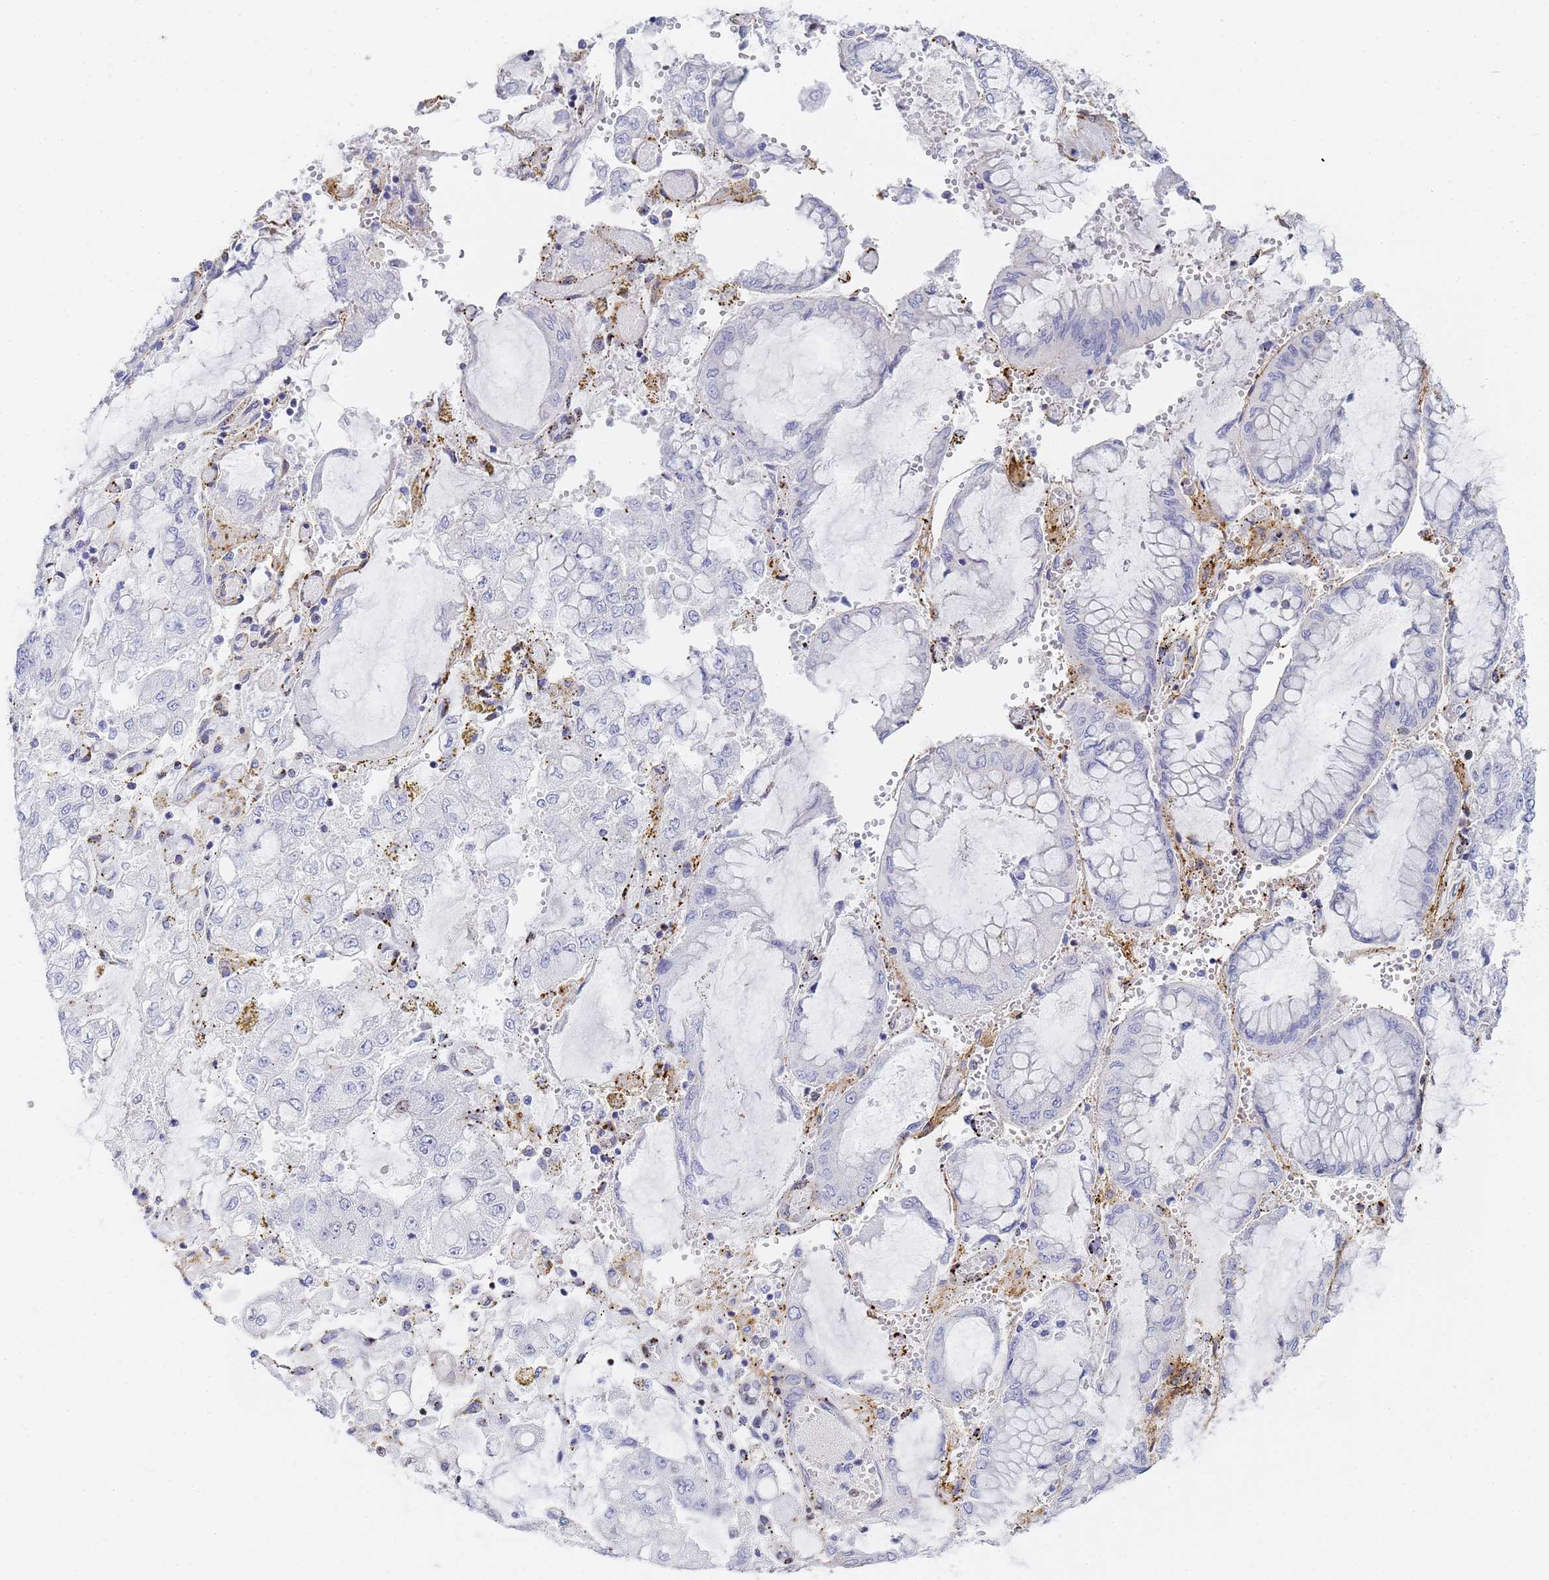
{"staining": {"intensity": "weak", "quantity": "<25%", "location": "nuclear"}, "tissue": "stomach cancer", "cell_type": "Tumor cells", "image_type": "cancer", "snomed": [{"axis": "morphology", "description": "Adenocarcinoma, NOS"}, {"axis": "topography", "description": "Stomach"}], "caption": "The IHC histopathology image has no significant positivity in tumor cells of adenocarcinoma (stomach) tissue.", "gene": "PRRT4", "patient": {"sex": "male", "age": 76}}